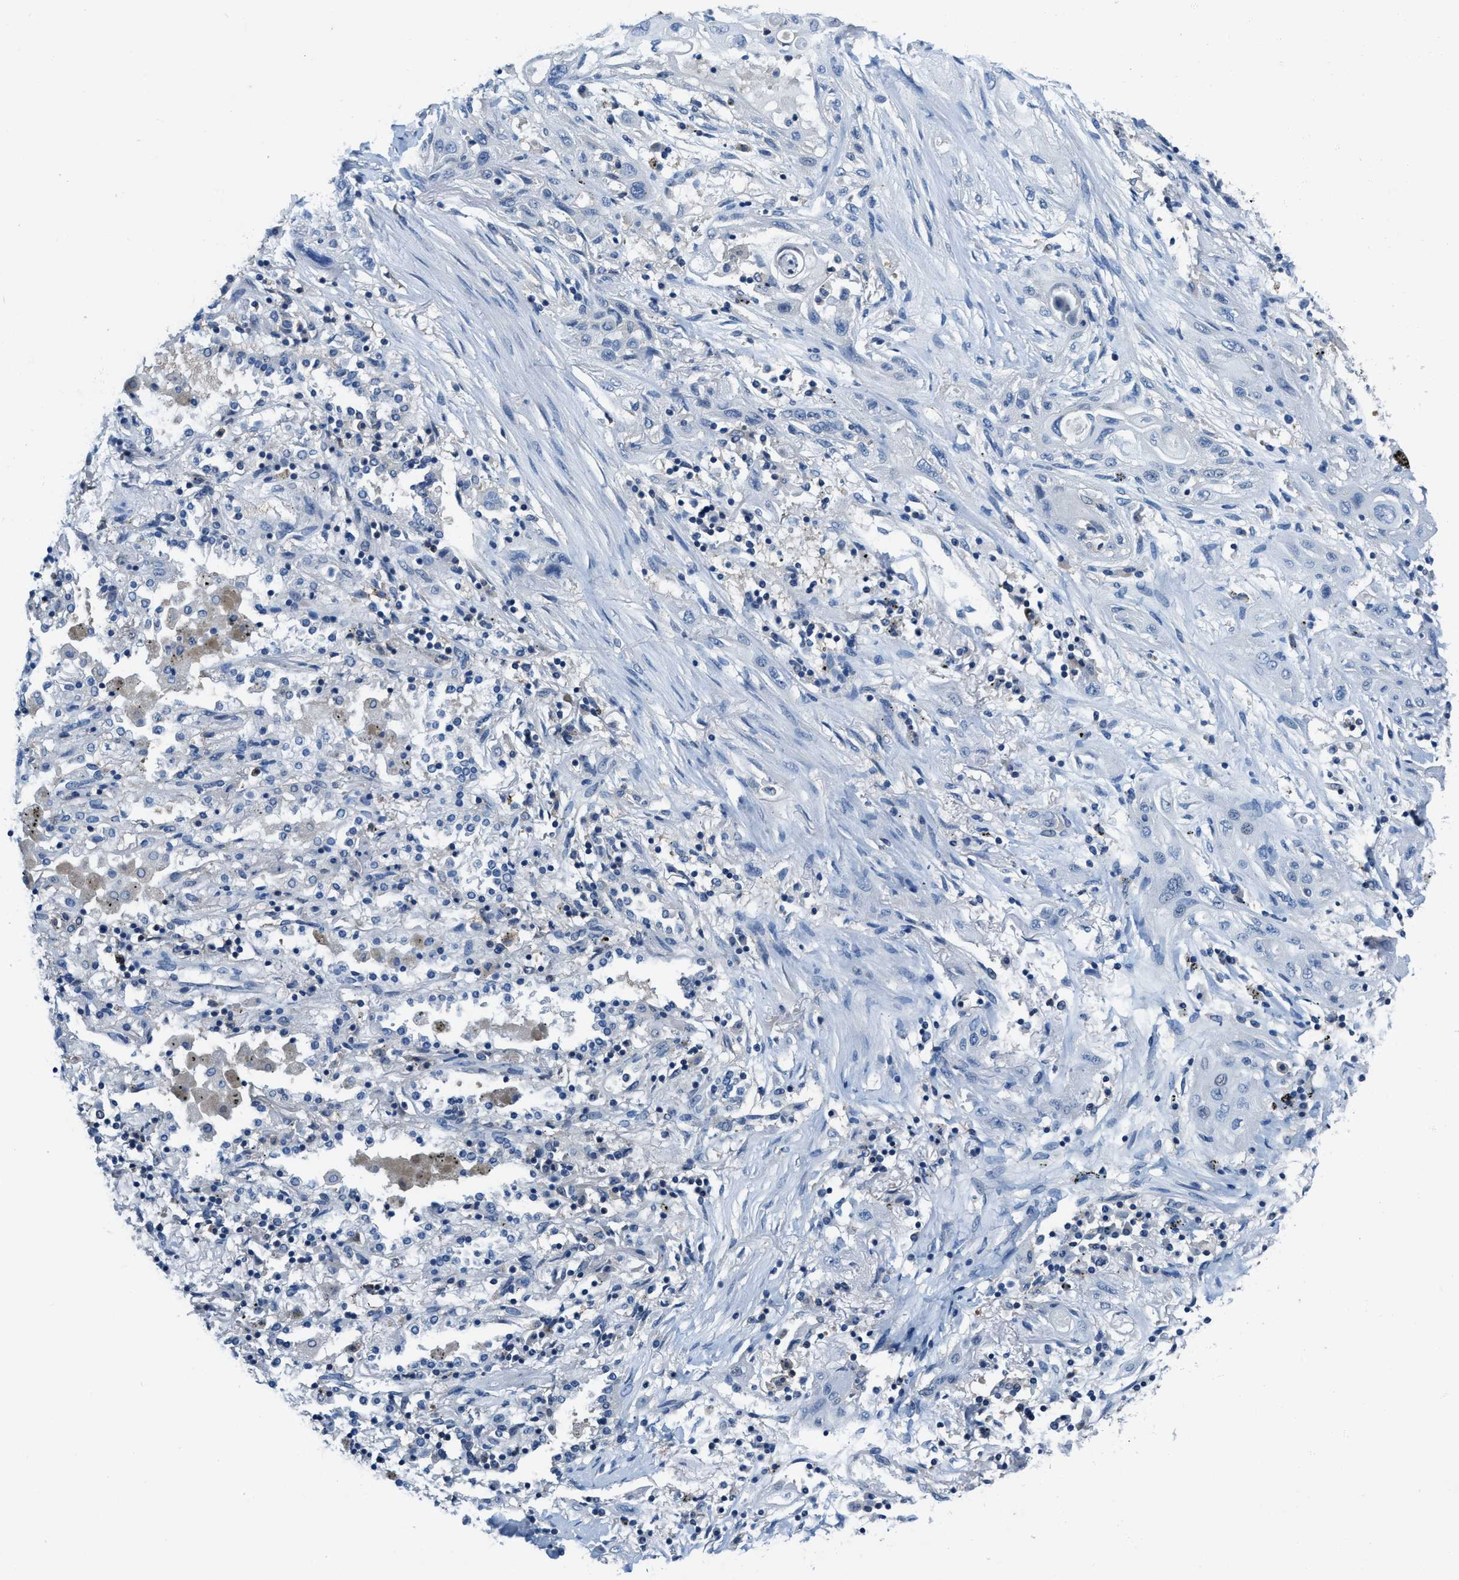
{"staining": {"intensity": "negative", "quantity": "none", "location": "none"}, "tissue": "lung cancer", "cell_type": "Tumor cells", "image_type": "cancer", "snomed": [{"axis": "morphology", "description": "Squamous cell carcinoma, NOS"}, {"axis": "topography", "description": "Lung"}], "caption": "Image shows no protein positivity in tumor cells of lung squamous cell carcinoma tissue.", "gene": "NUDT5", "patient": {"sex": "female", "age": 47}}